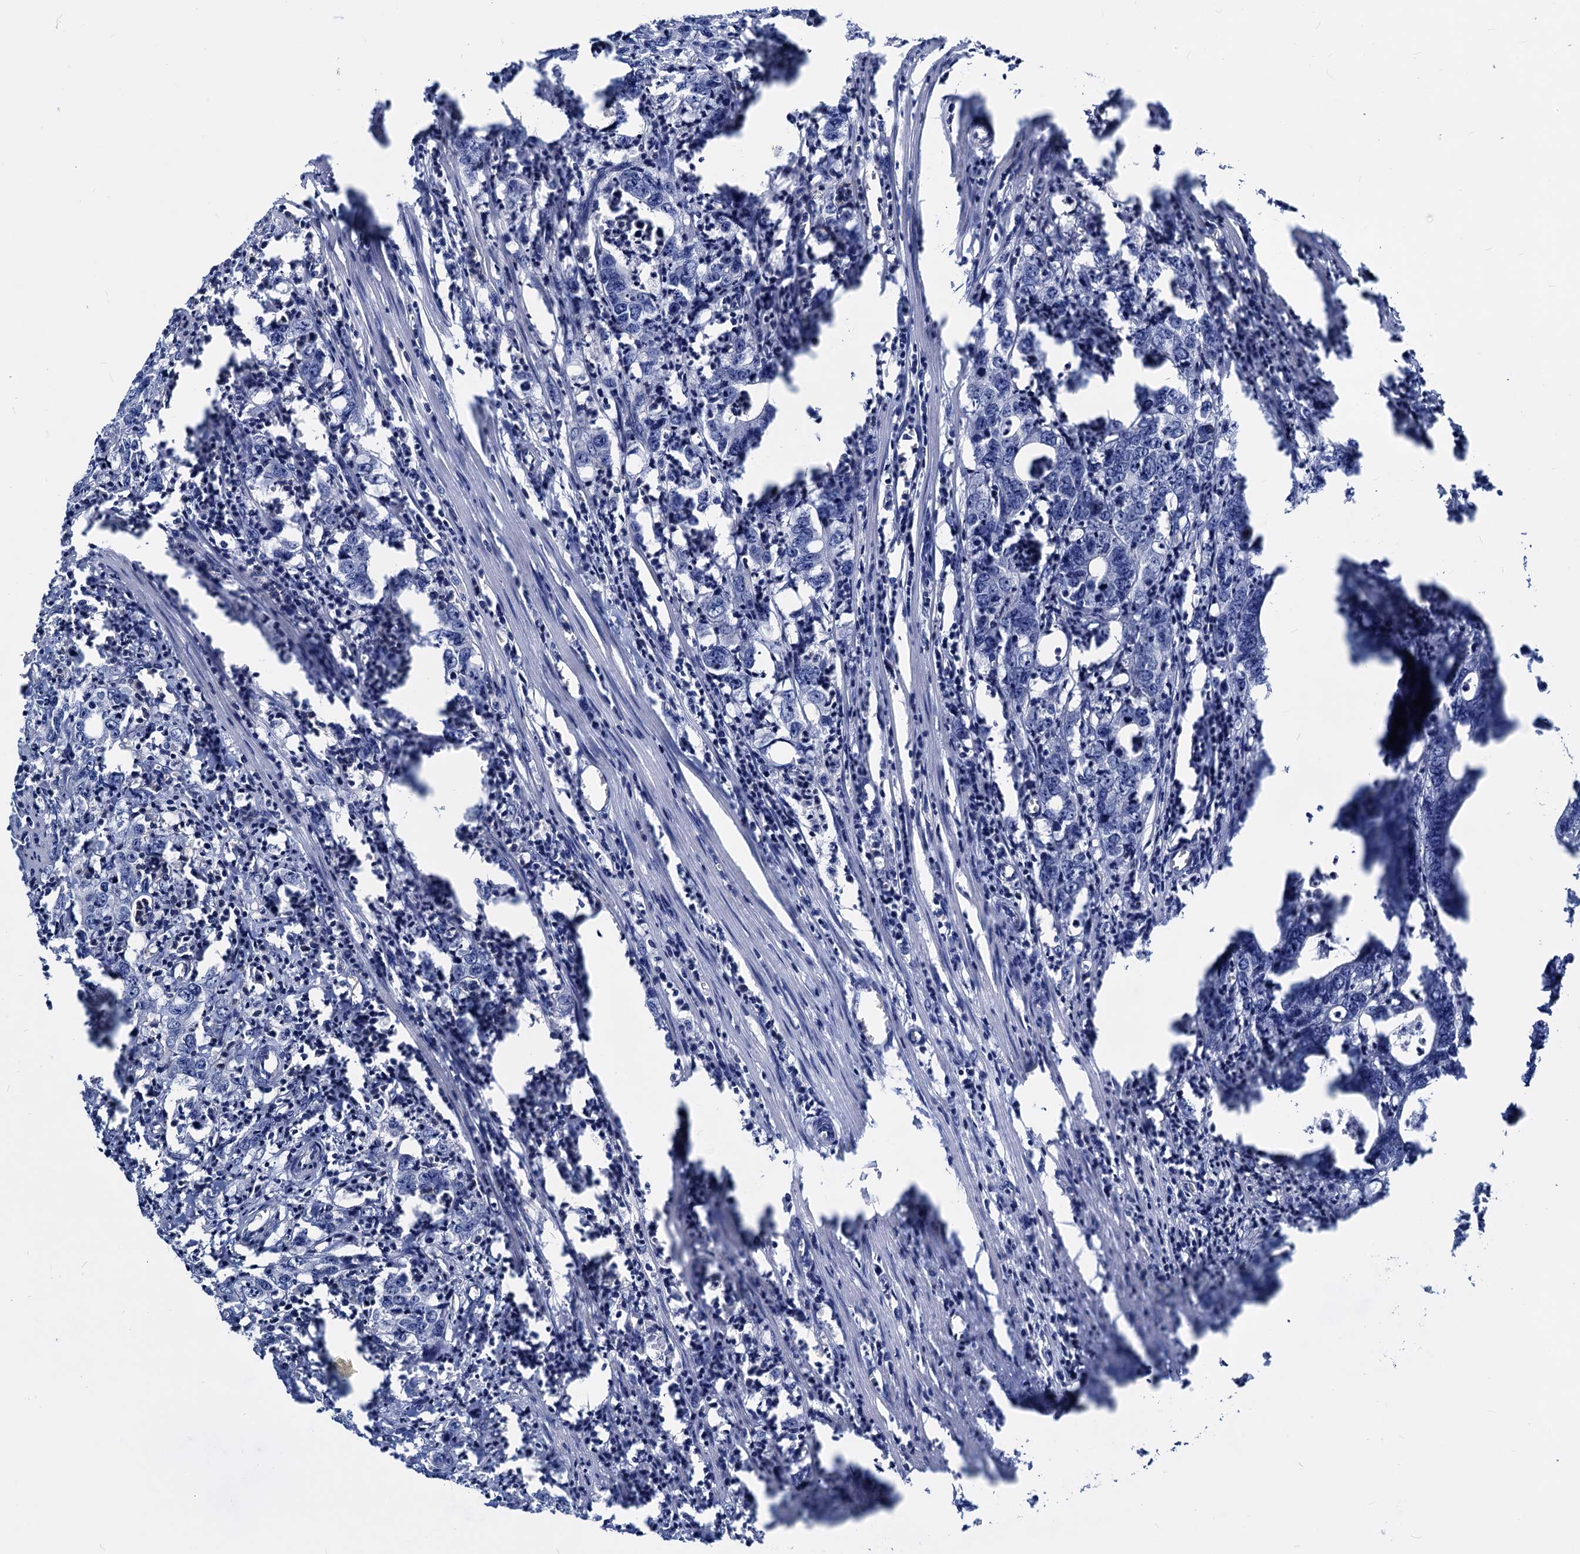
{"staining": {"intensity": "negative", "quantity": "none", "location": "none"}, "tissue": "colorectal cancer", "cell_type": "Tumor cells", "image_type": "cancer", "snomed": [{"axis": "morphology", "description": "Adenocarcinoma, NOS"}, {"axis": "topography", "description": "Colon"}], "caption": "An image of human colorectal cancer is negative for staining in tumor cells.", "gene": "GCOM1", "patient": {"sex": "female", "age": 75}}